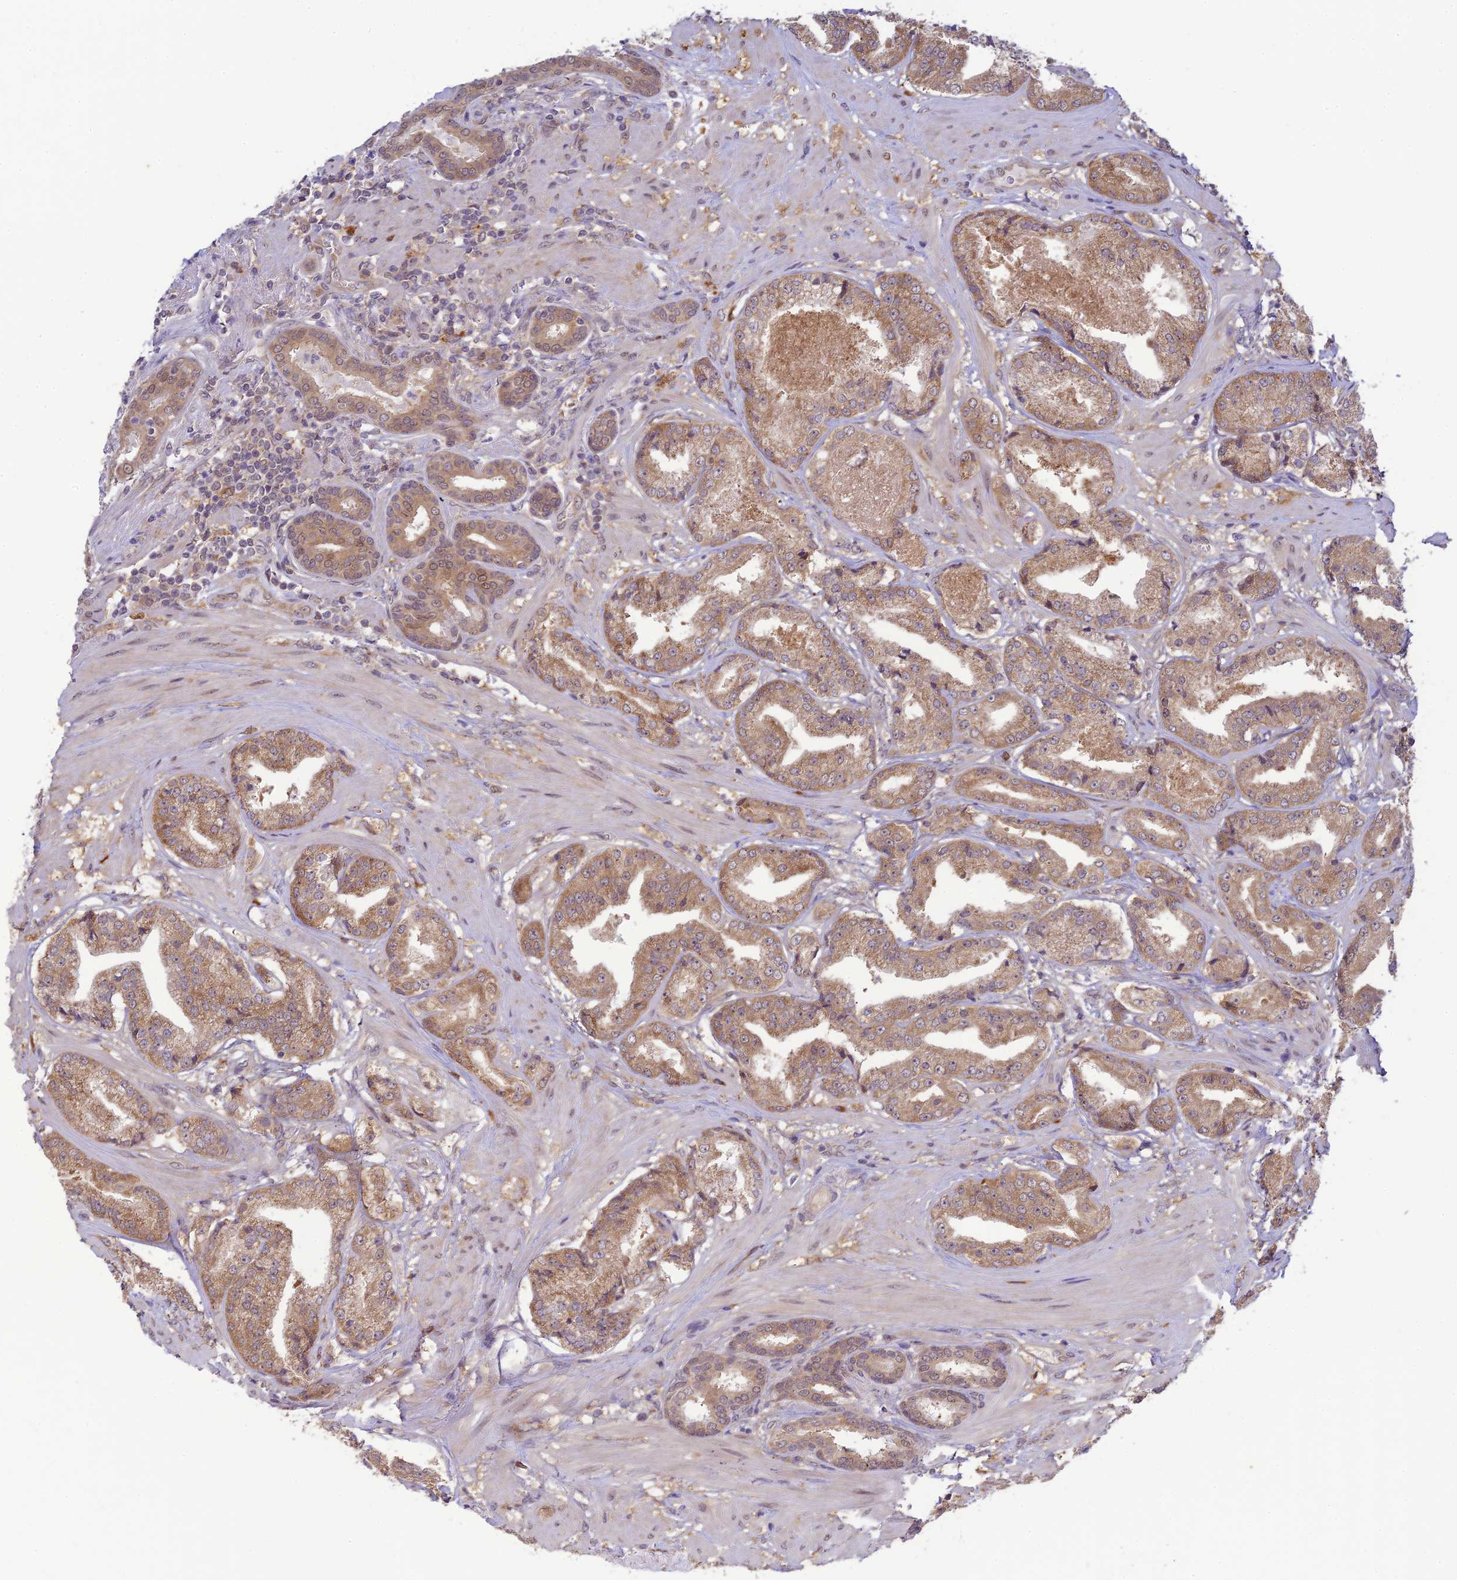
{"staining": {"intensity": "moderate", "quantity": ">75%", "location": "cytoplasmic/membranous"}, "tissue": "prostate cancer", "cell_type": "Tumor cells", "image_type": "cancer", "snomed": [{"axis": "morphology", "description": "Adenocarcinoma, High grade"}, {"axis": "topography", "description": "Prostate"}], "caption": "Adenocarcinoma (high-grade) (prostate) tissue reveals moderate cytoplasmic/membranous expression in about >75% of tumor cells", "gene": "SKIC8", "patient": {"sex": "male", "age": 63}}